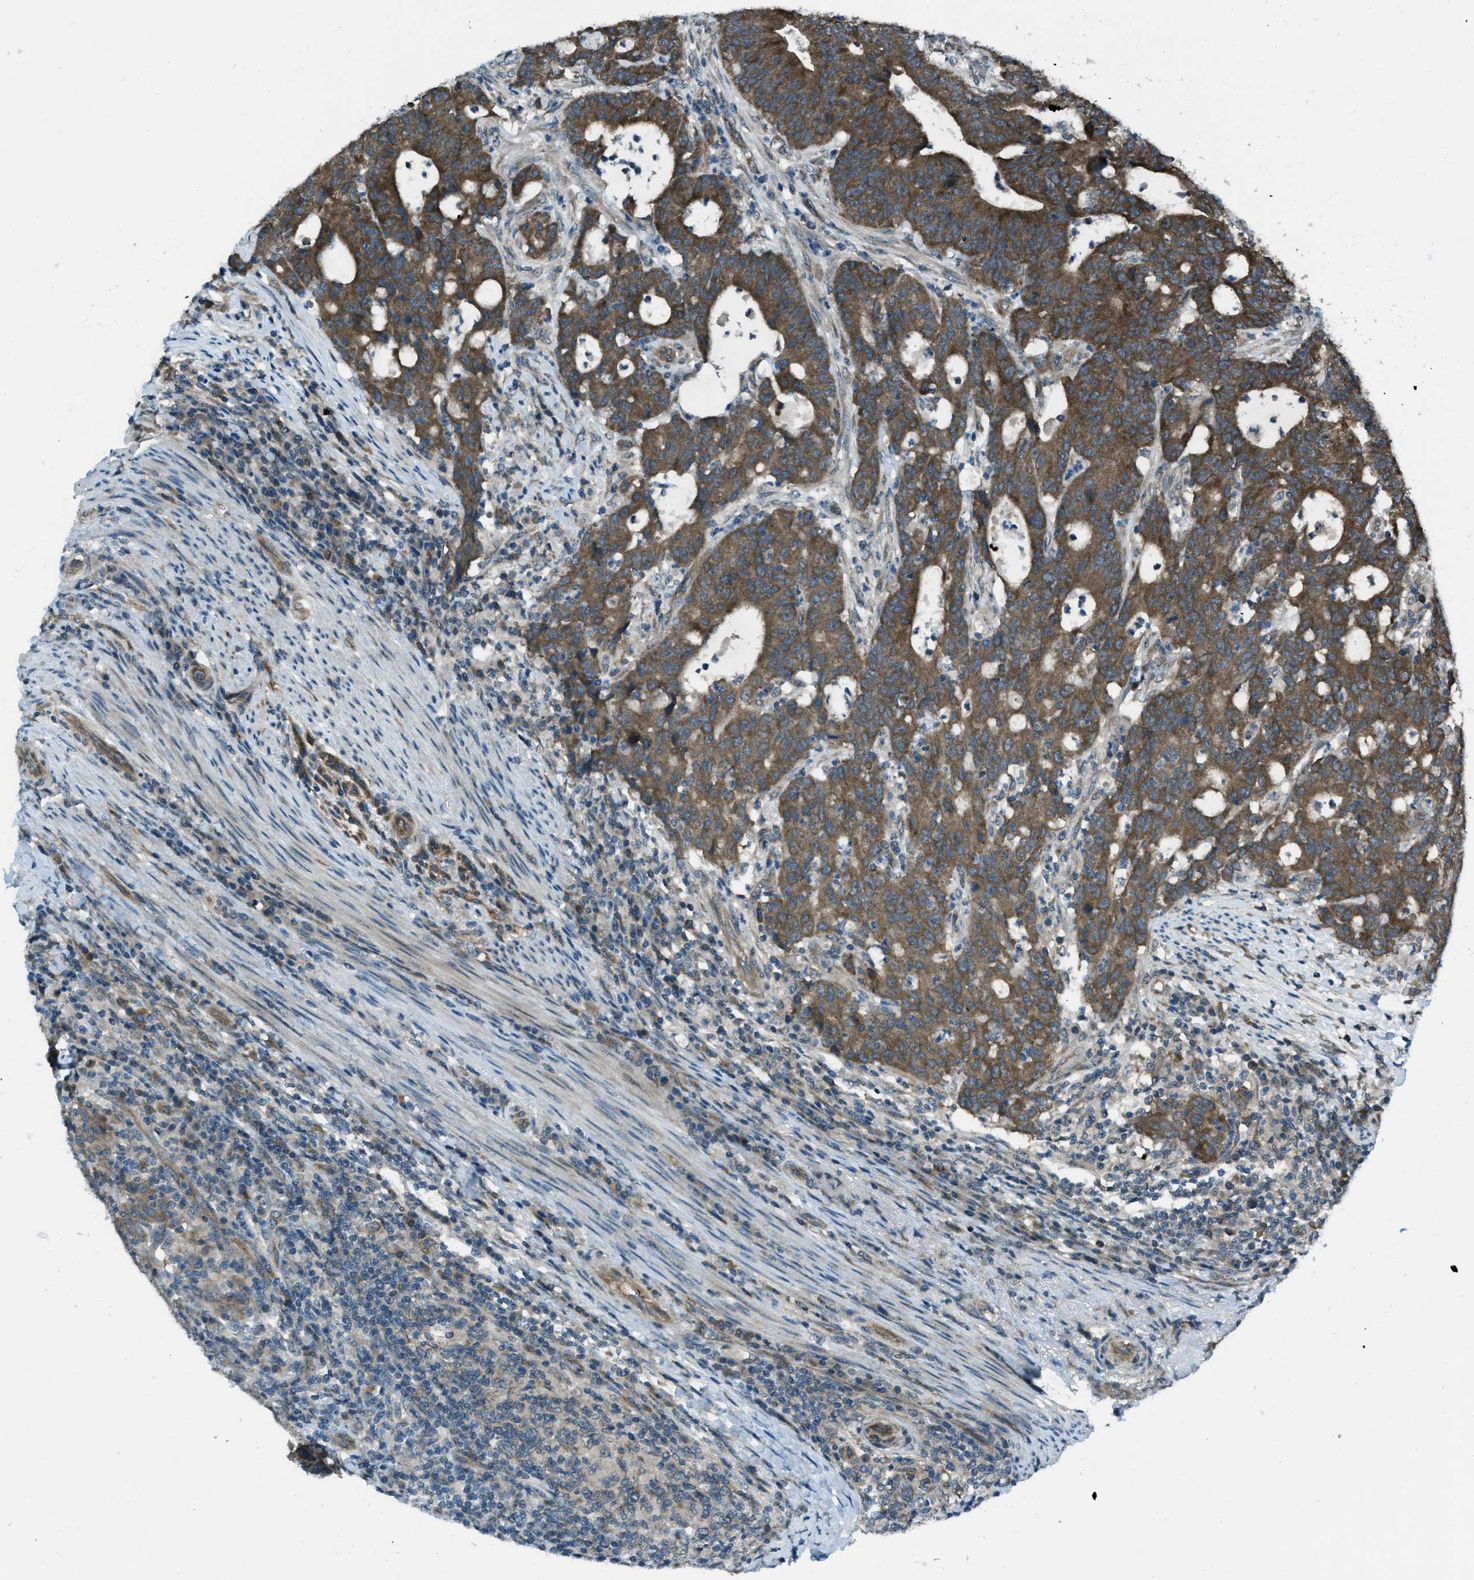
{"staining": {"intensity": "moderate", "quantity": ">75%", "location": "cytoplasmic/membranous"}, "tissue": "colorectal cancer", "cell_type": "Tumor cells", "image_type": "cancer", "snomed": [{"axis": "morphology", "description": "Normal tissue, NOS"}, {"axis": "morphology", "description": "Adenocarcinoma, NOS"}, {"axis": "topography", "description": "Colon"}], "caption": "Moderate cytoplasmic/membranous protein expression is identified in about >75% of tumor cells in colorectal adenocarcinoma.", "gene": "ASAP2", "patient": {"sex": "female", "age": 75}}